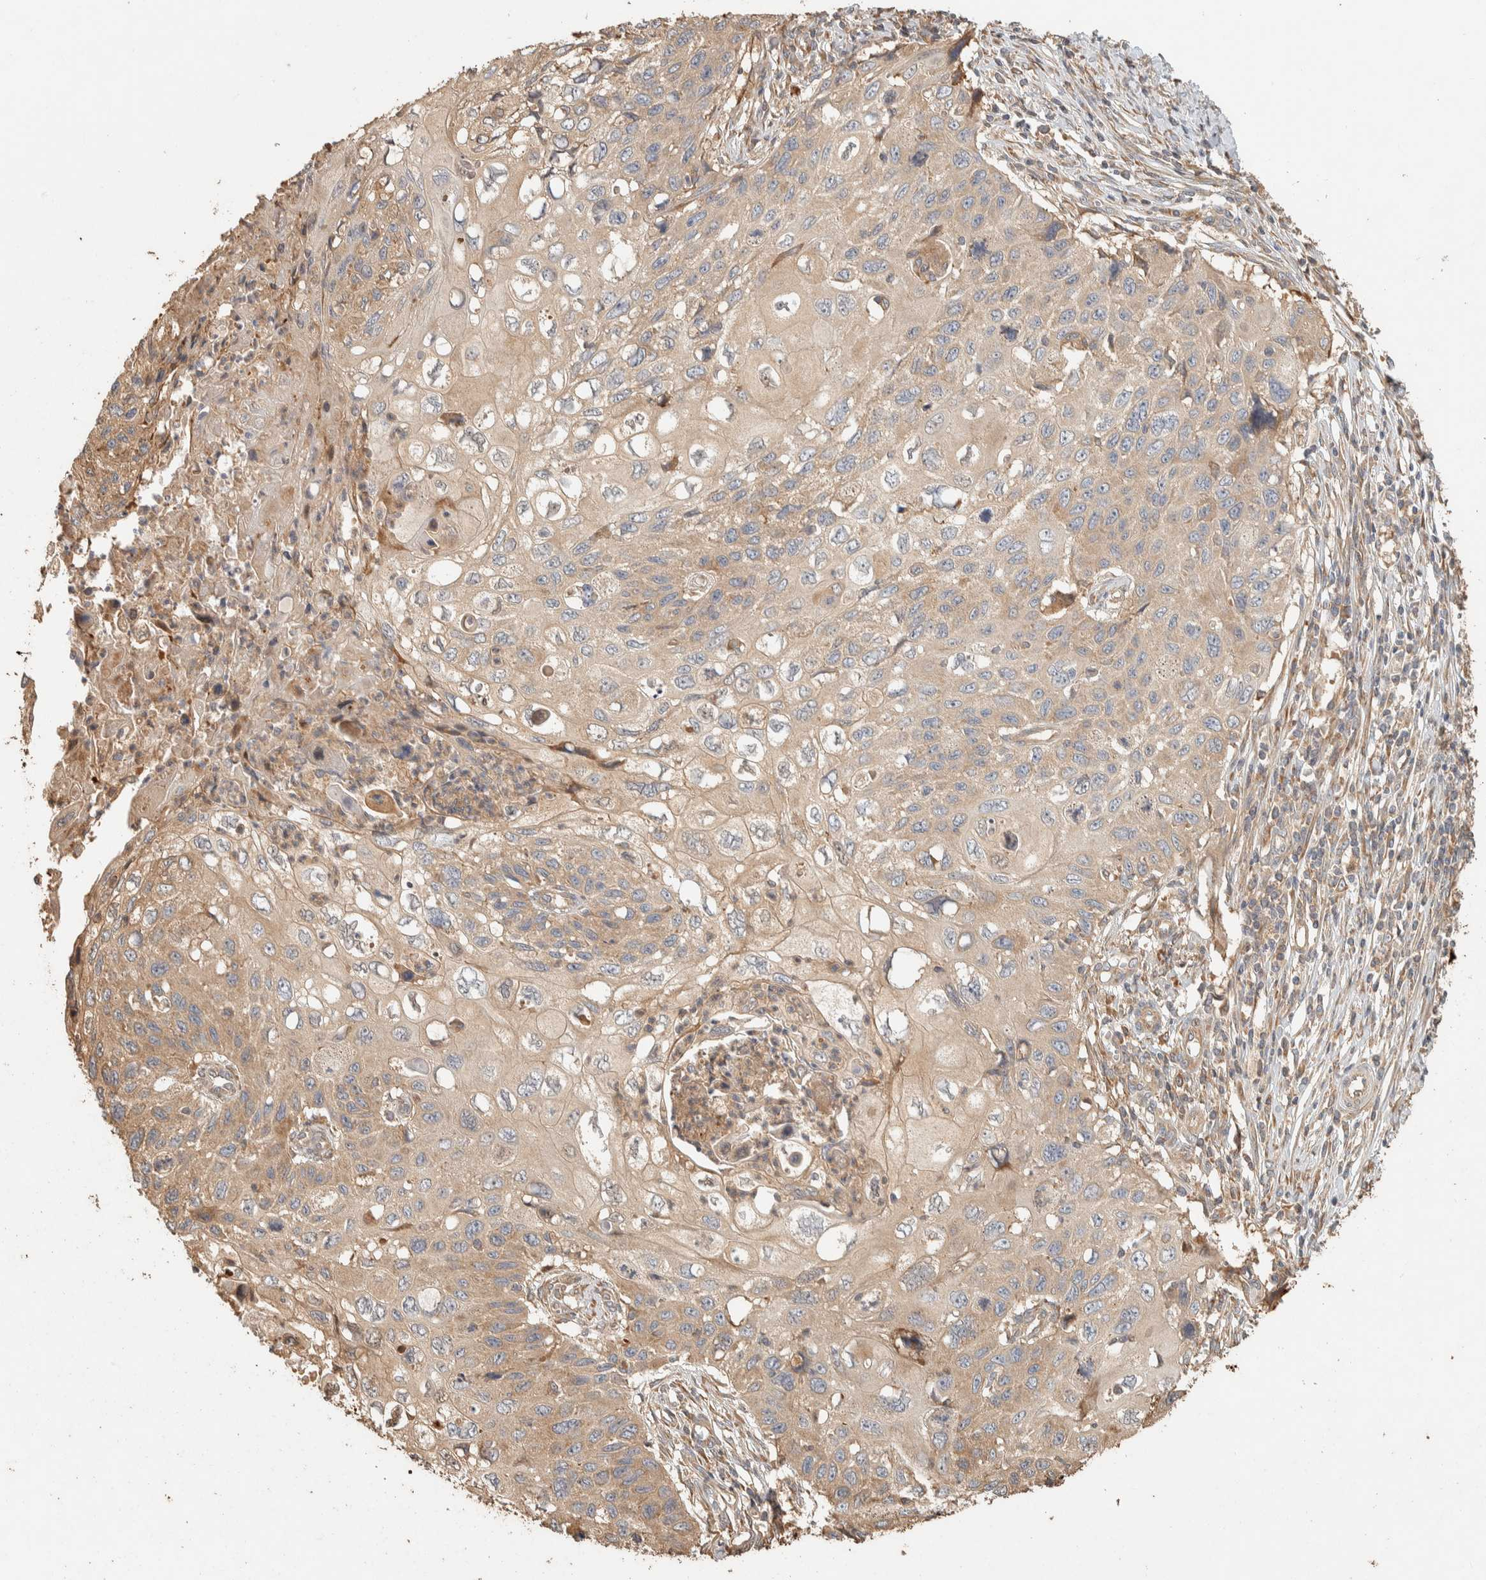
{"staining": {"intensity": "weak", "quantity": ">75%", "location": "cytoplasmic/membranous"}, "tissue": "cervical cancer", "cell_type": "Tumor cells", "image_type": "cancer", "snomed": [{"axis": "morphology", "description": "Squamous cell carcinoma, NOS"}, {"axis": "topography", "description": "Cervix"}], "caption": "IHC image of neoplastic tissue: cervical cancer (squamous cell carcinoma) stained using IHC reveals low levels of weak protein expression localized specifically in the cytoplasmic/membranous of tumor cells, appearing as a cytoplasmic/membranous brown color.", "gene": "EXOC7", "patient": {"sex": "female", "age": 70}}